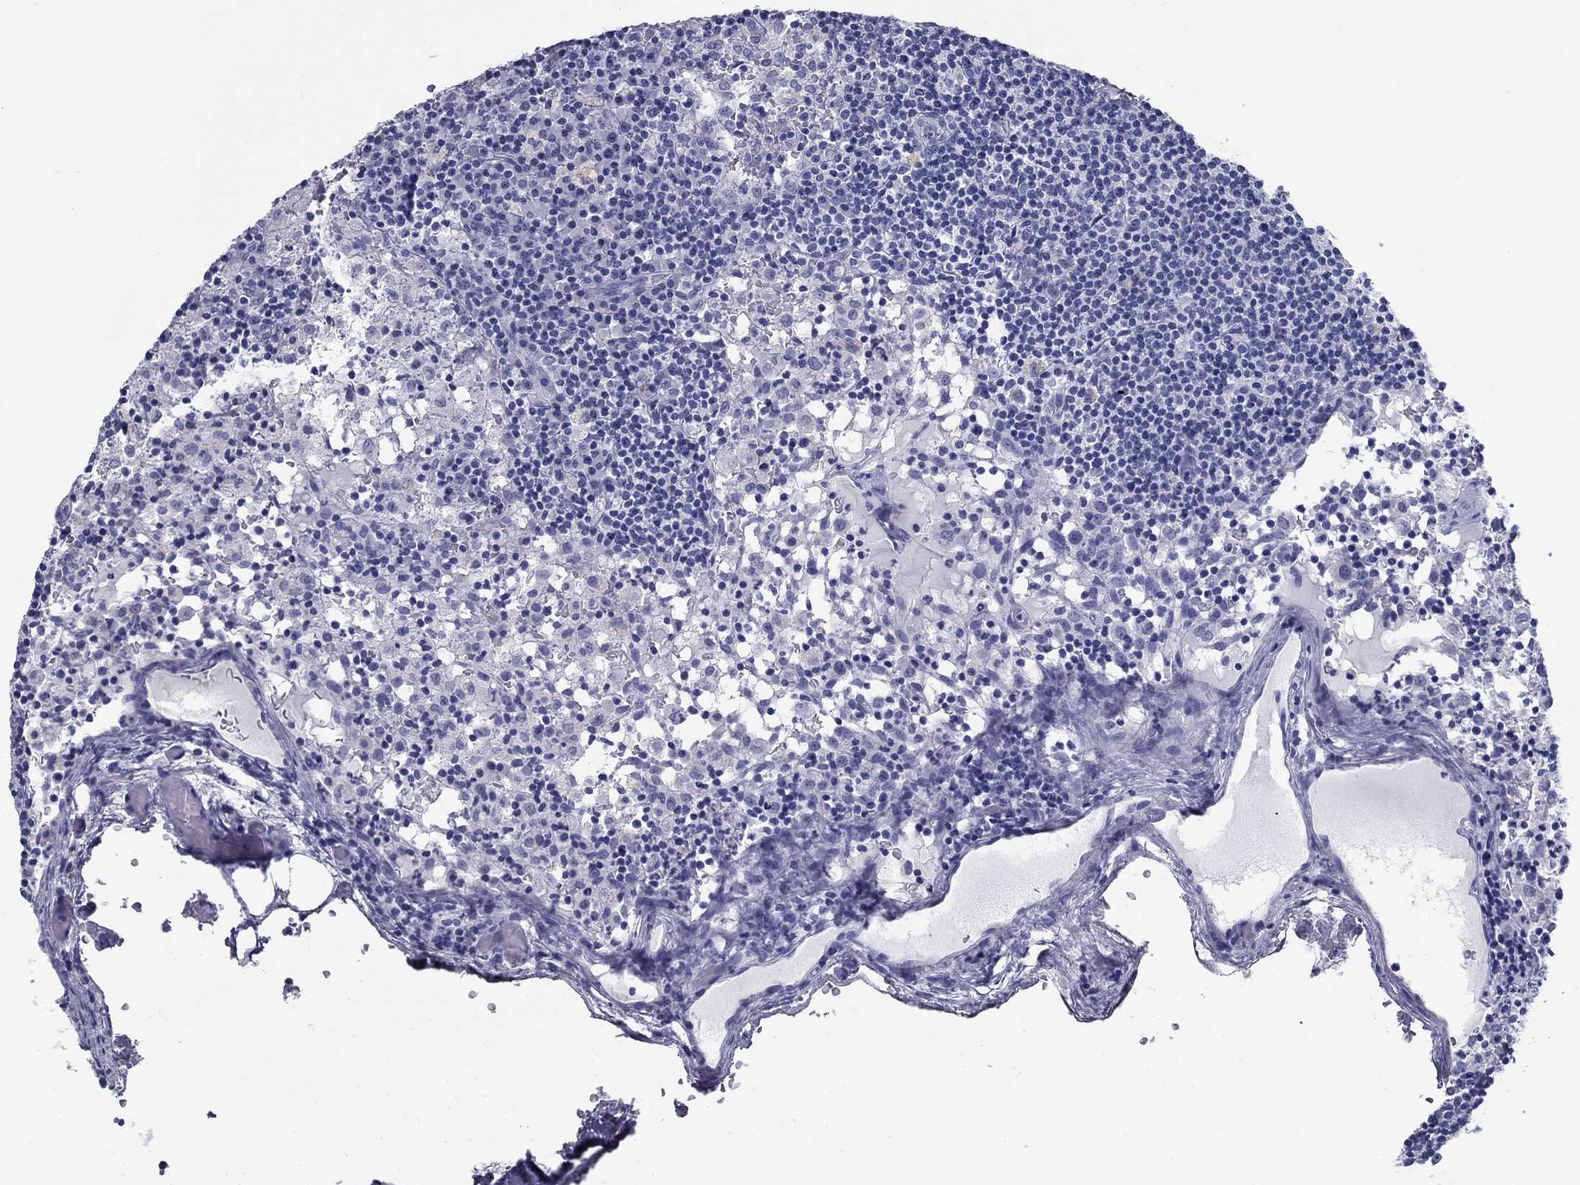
{"staining": {"intensity": "negative", "quantity": "none", "location": "none"}, "tissue": "lymph node", "cell_type": "Germinal center cells", "image_type": "normal", "snomed": [{"axis": "morphology", "description": "Normal tissue, NOS"}, {"axis": "topography", "description": "Lymph node"}], "caption": "Germinal center cells show no significant positivity in benign lymph node.", "gene": "UPB1", "patient": {"sex": "male", "age": 62}}